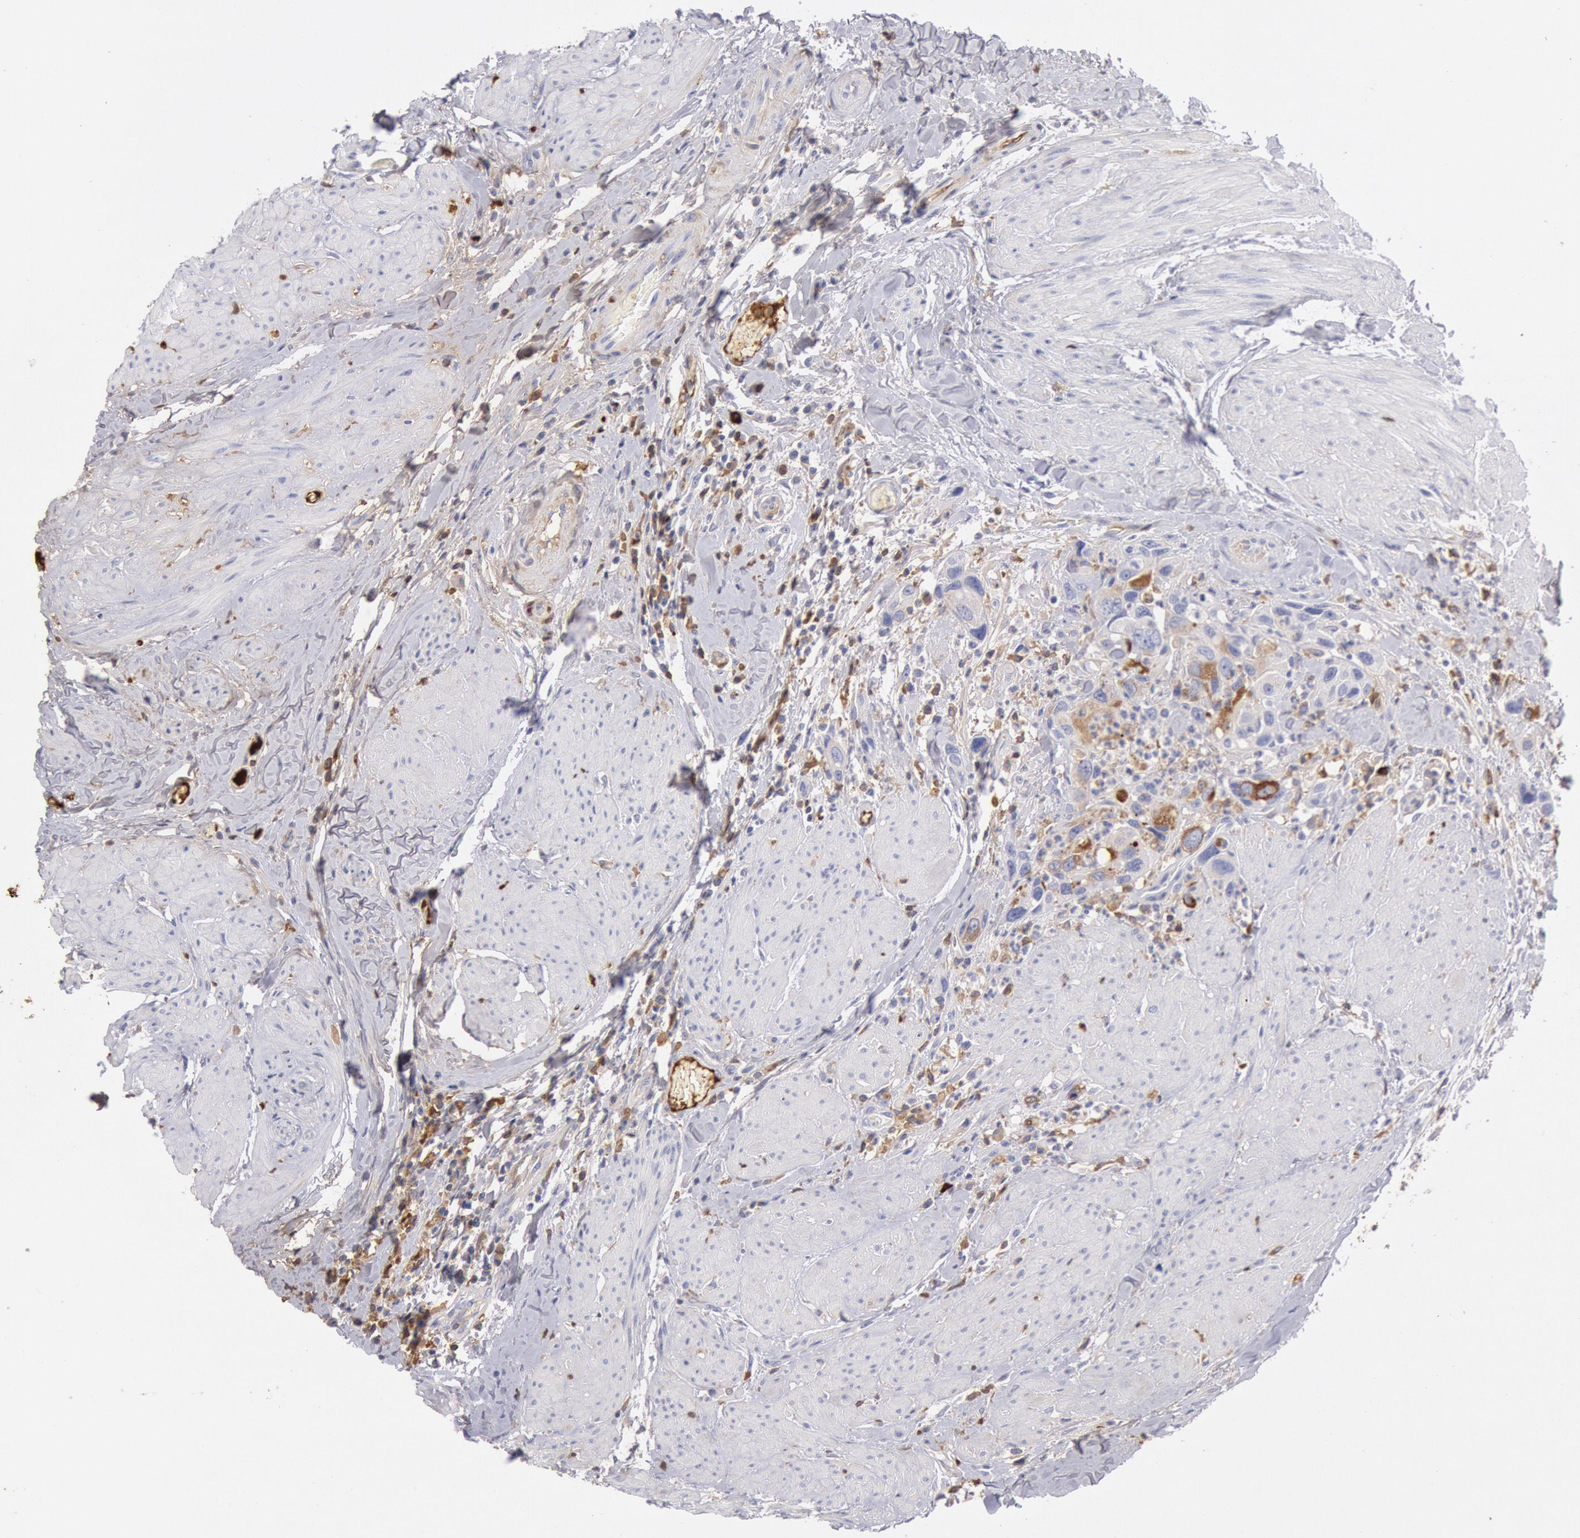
{"staining": {"intensity": "weak", "quantity": "<25%", "location": "cytoplasmic/membranous"}, "tissue": "urothelial cancer", "cell_type": "Tumor cells", "image_type": "cancer", "snomed": [{"axis": "morphology", "description": "Urothelial carcinoma, High grade"}, {"axis": "topography", "description": "Urinary bladder"}], "caption": "Immunohistochemical staining of urothelial carcinoma (high-grade) exhibits no significant positivity in tumor cells.", "gene": "IGHA1", "patient": {"sex": "male", "age": 66}}